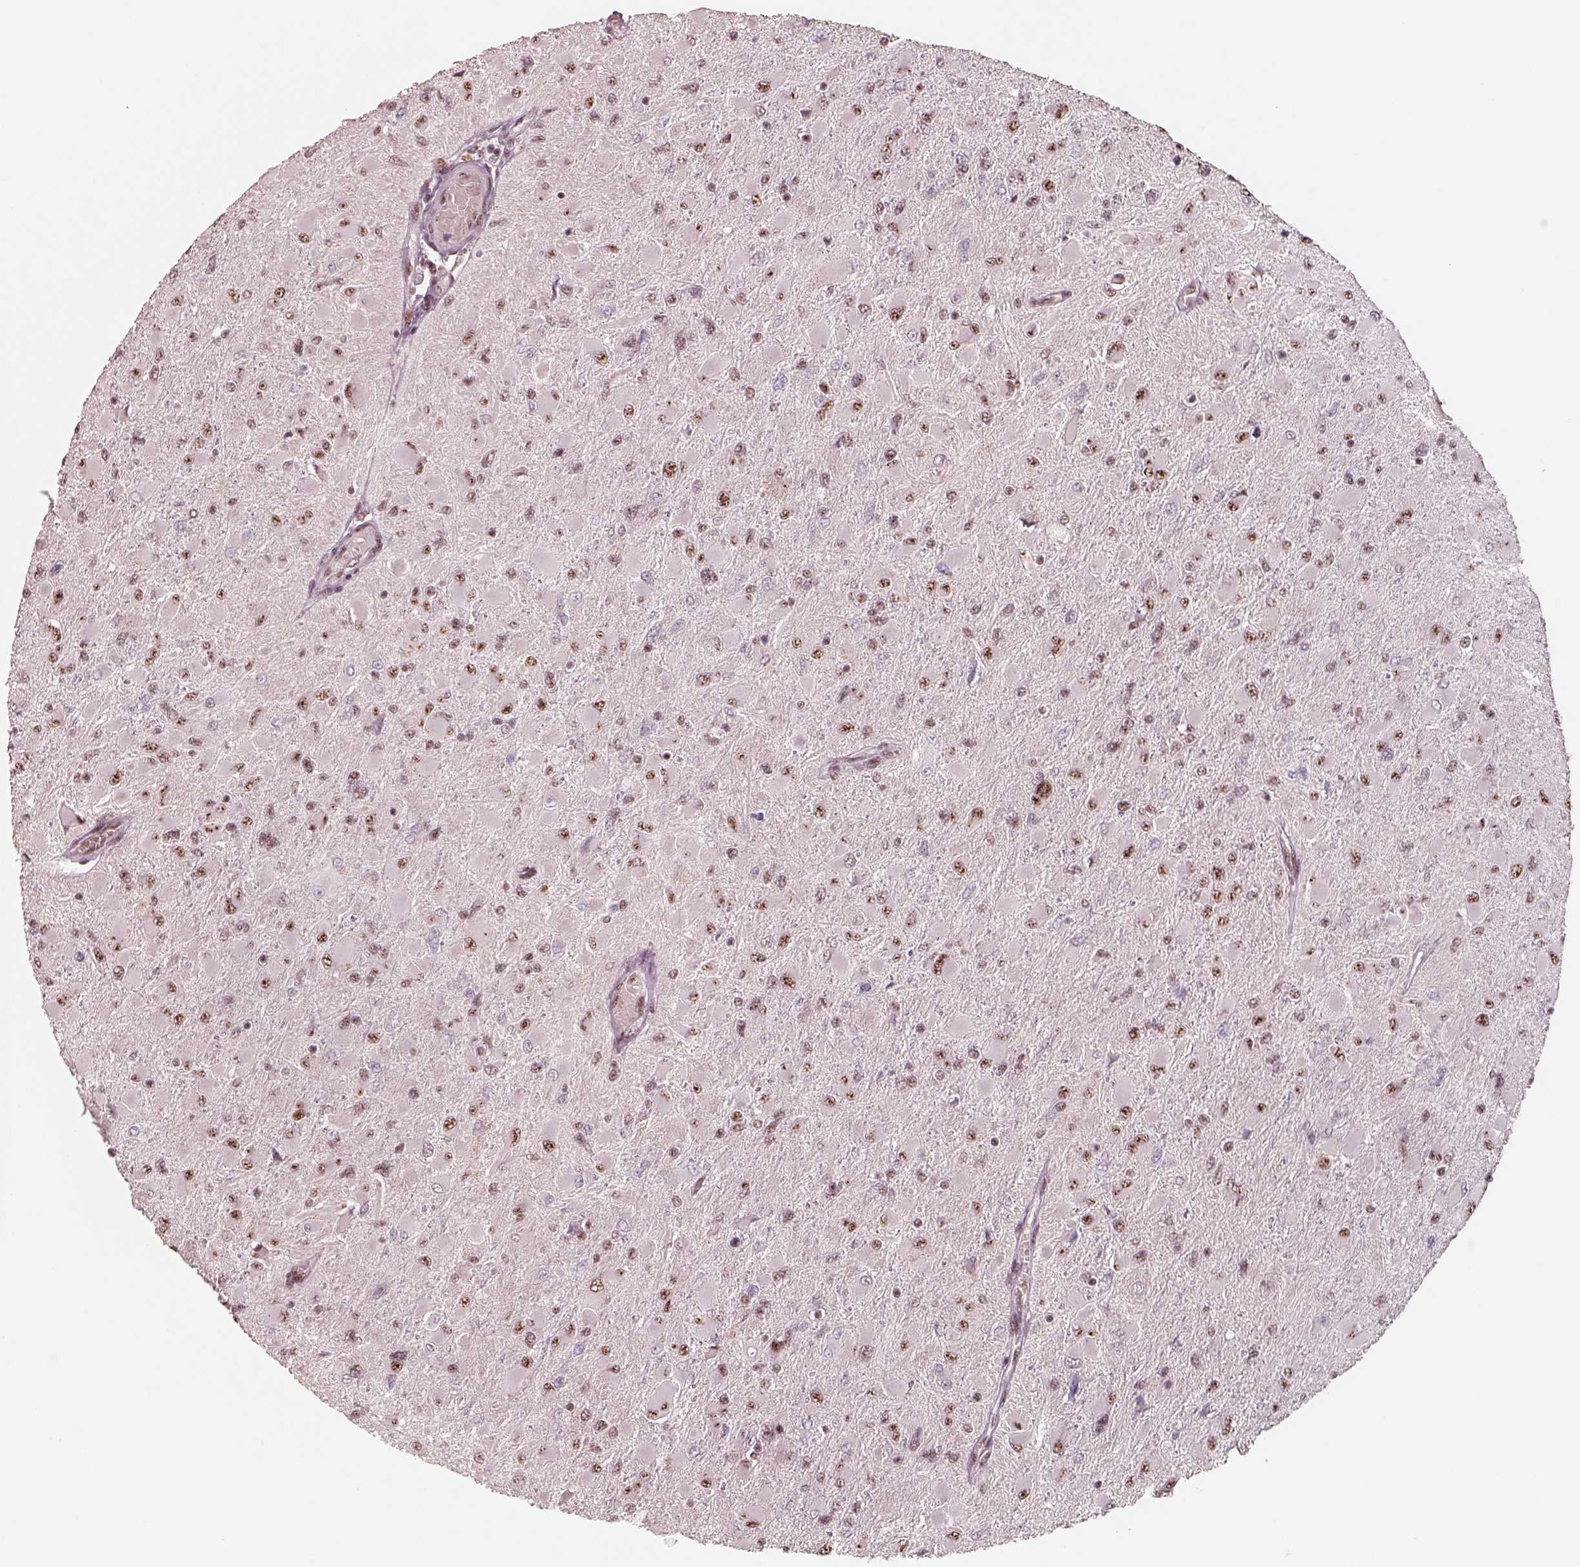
{"staining": {"intensity": "moderate", "quantity": ">75%", "location": "nuclear"}, "tissue": "glioma", "cell_type": "Tumor cells", "image_type": "cancer", "snomed": [{"axis": "morphology", "description": "Glioma, malignant, High grade"}, {"axis": "topography", "description": "Cerebral cortex"}], "caption": "Malignant high-grade glioma was stained to show a protein in brown. There is medium levels of moderate nuclear staining in about >75% of tumor cells.", "gene": "ATXN7L3", "patient": {"sex": "female", "age": 36}}